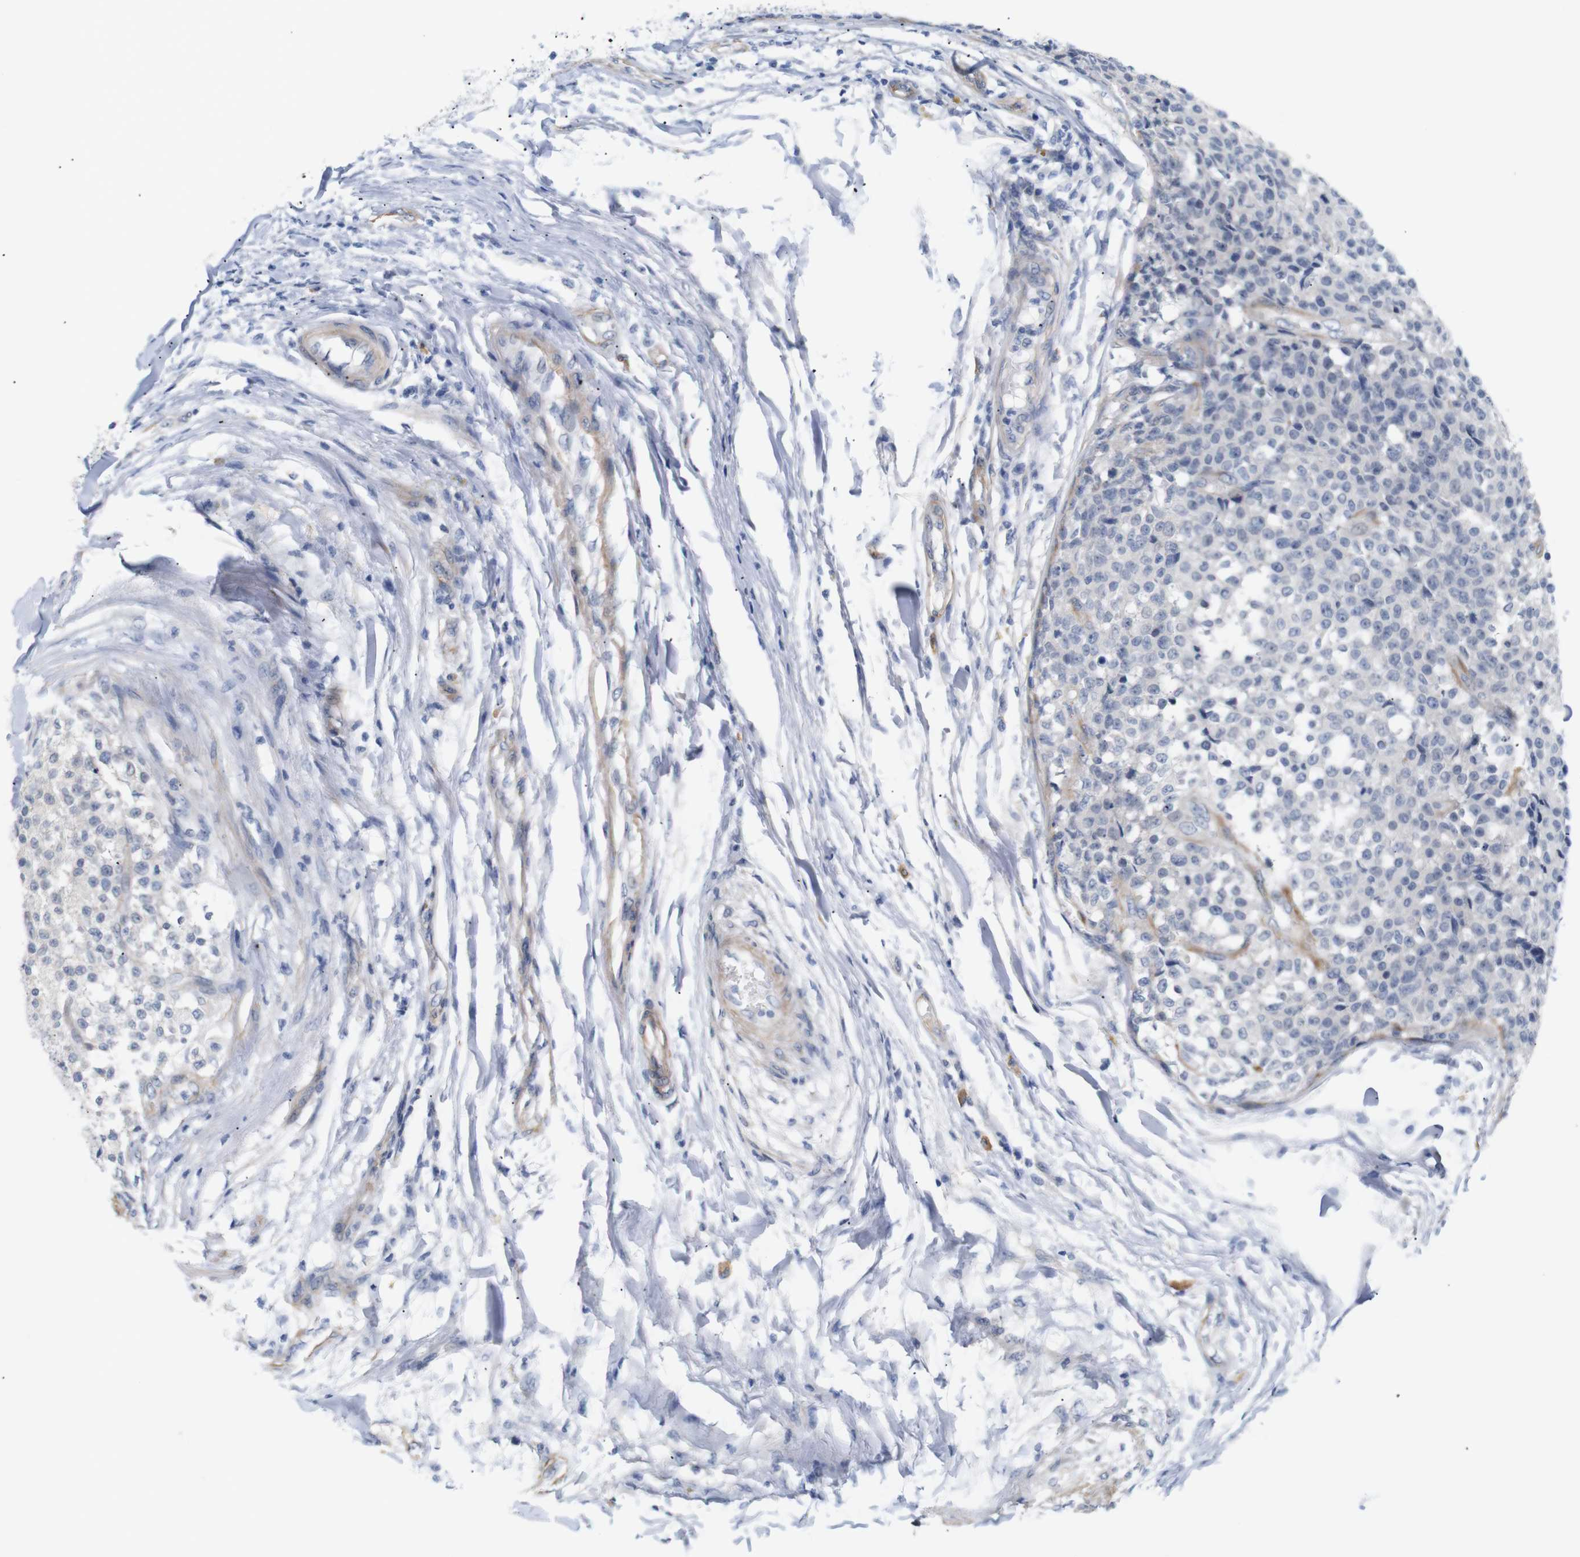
{"staining": {"intensity": "negative", "quantity": "none", "location": "none"}, "tissue": "testis cancer", "cell_type": "Tumor cells", "image_type": "cancer", "snomed": [{"axis": "morphology", "description": "Seminoma, NOS"}, {"axis": "topography", "description": "Testis"}], "caption": "Micrograph shows no significant protein staining in tumor cells of seminoma (testis). (Brightfield microscopy of DAB immunohistochemistry at high magnification).", "gene": "STMN3", "patient": {"sex": "male", "age": 59}}